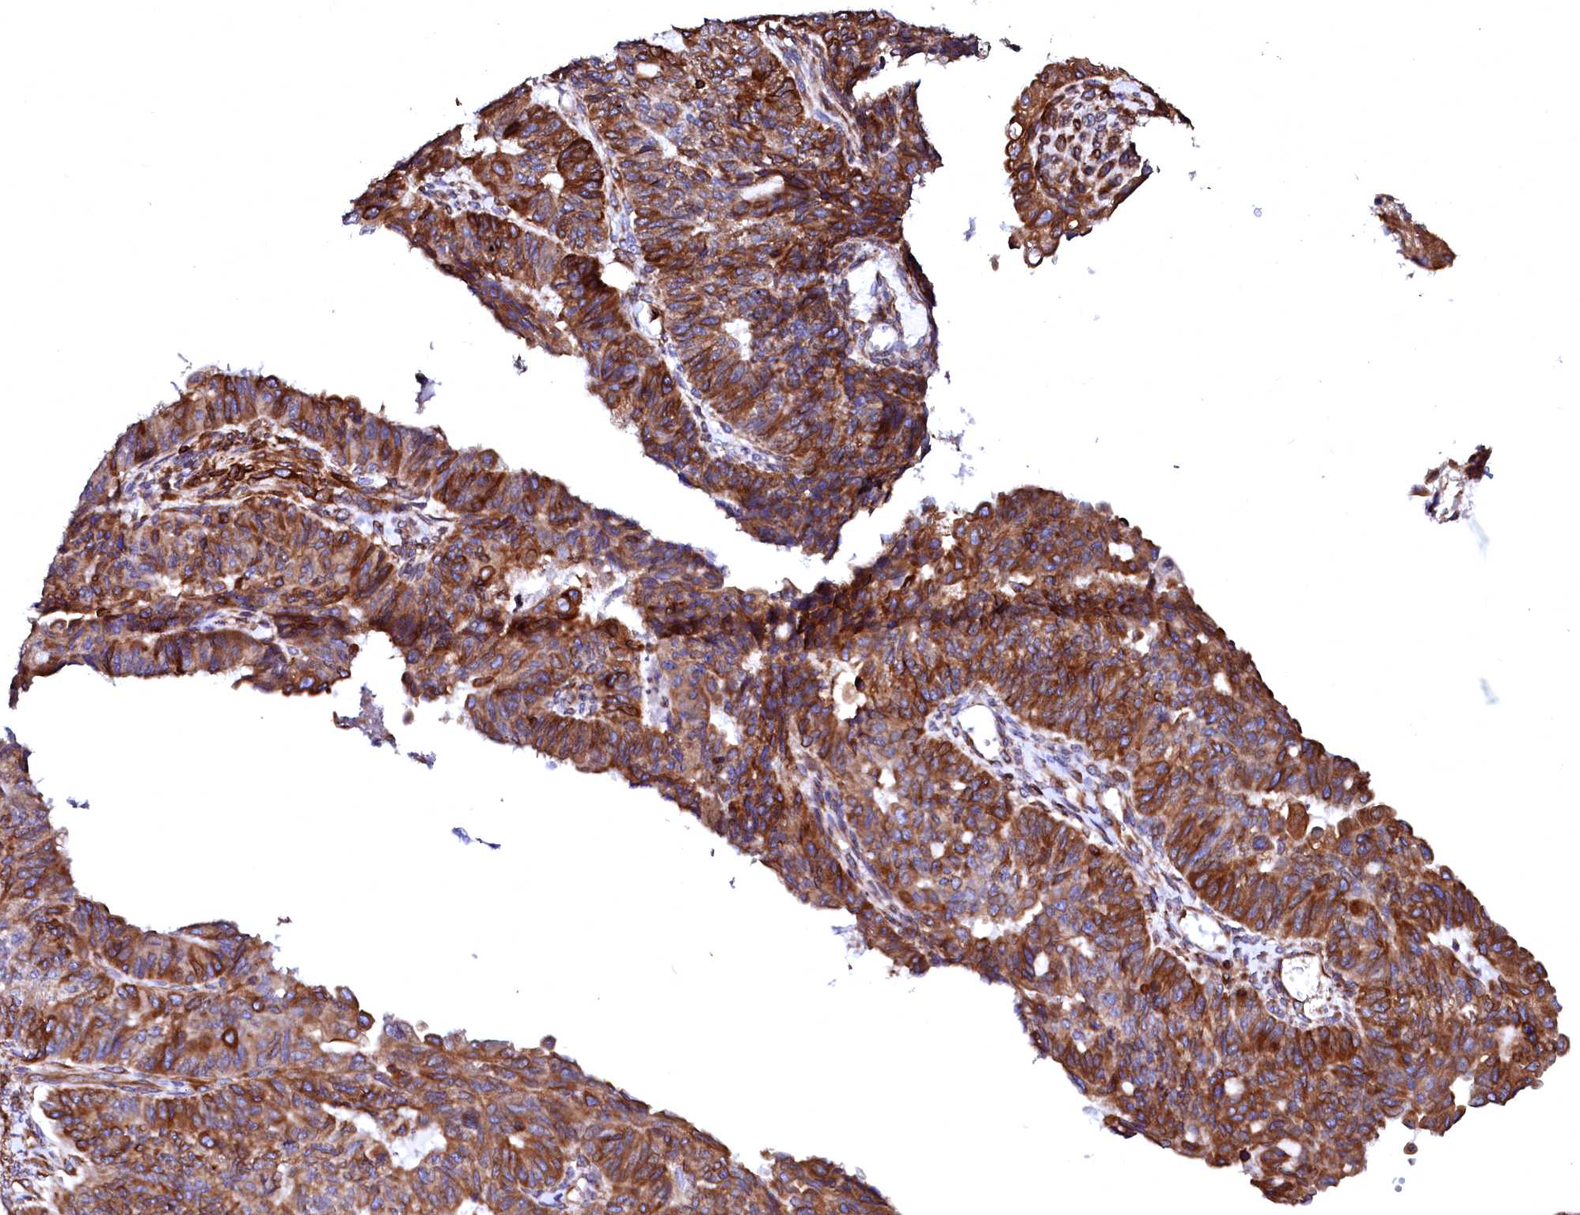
{"staining": {"intensity": "strong", "quantity": ">75%", "location": "cytoplasmic/membranous"}, "tissue": "endometrial cancer", "cell_type": "Tumor cells", "image_type": "cancer", "snomed": [{"axis": "morphology", "description": "Adenocarcinoma, NOS"}, {"axis": "topography", "description": "Endometrium"}], "caption": "The immunohistochemical stain labels strong cytoplasmic/membranous positivity in tumor cells of endometrial adenocarcinoma tissue.", "gene": "DERL1", "patient": {"sex": "female", "age": 32}}